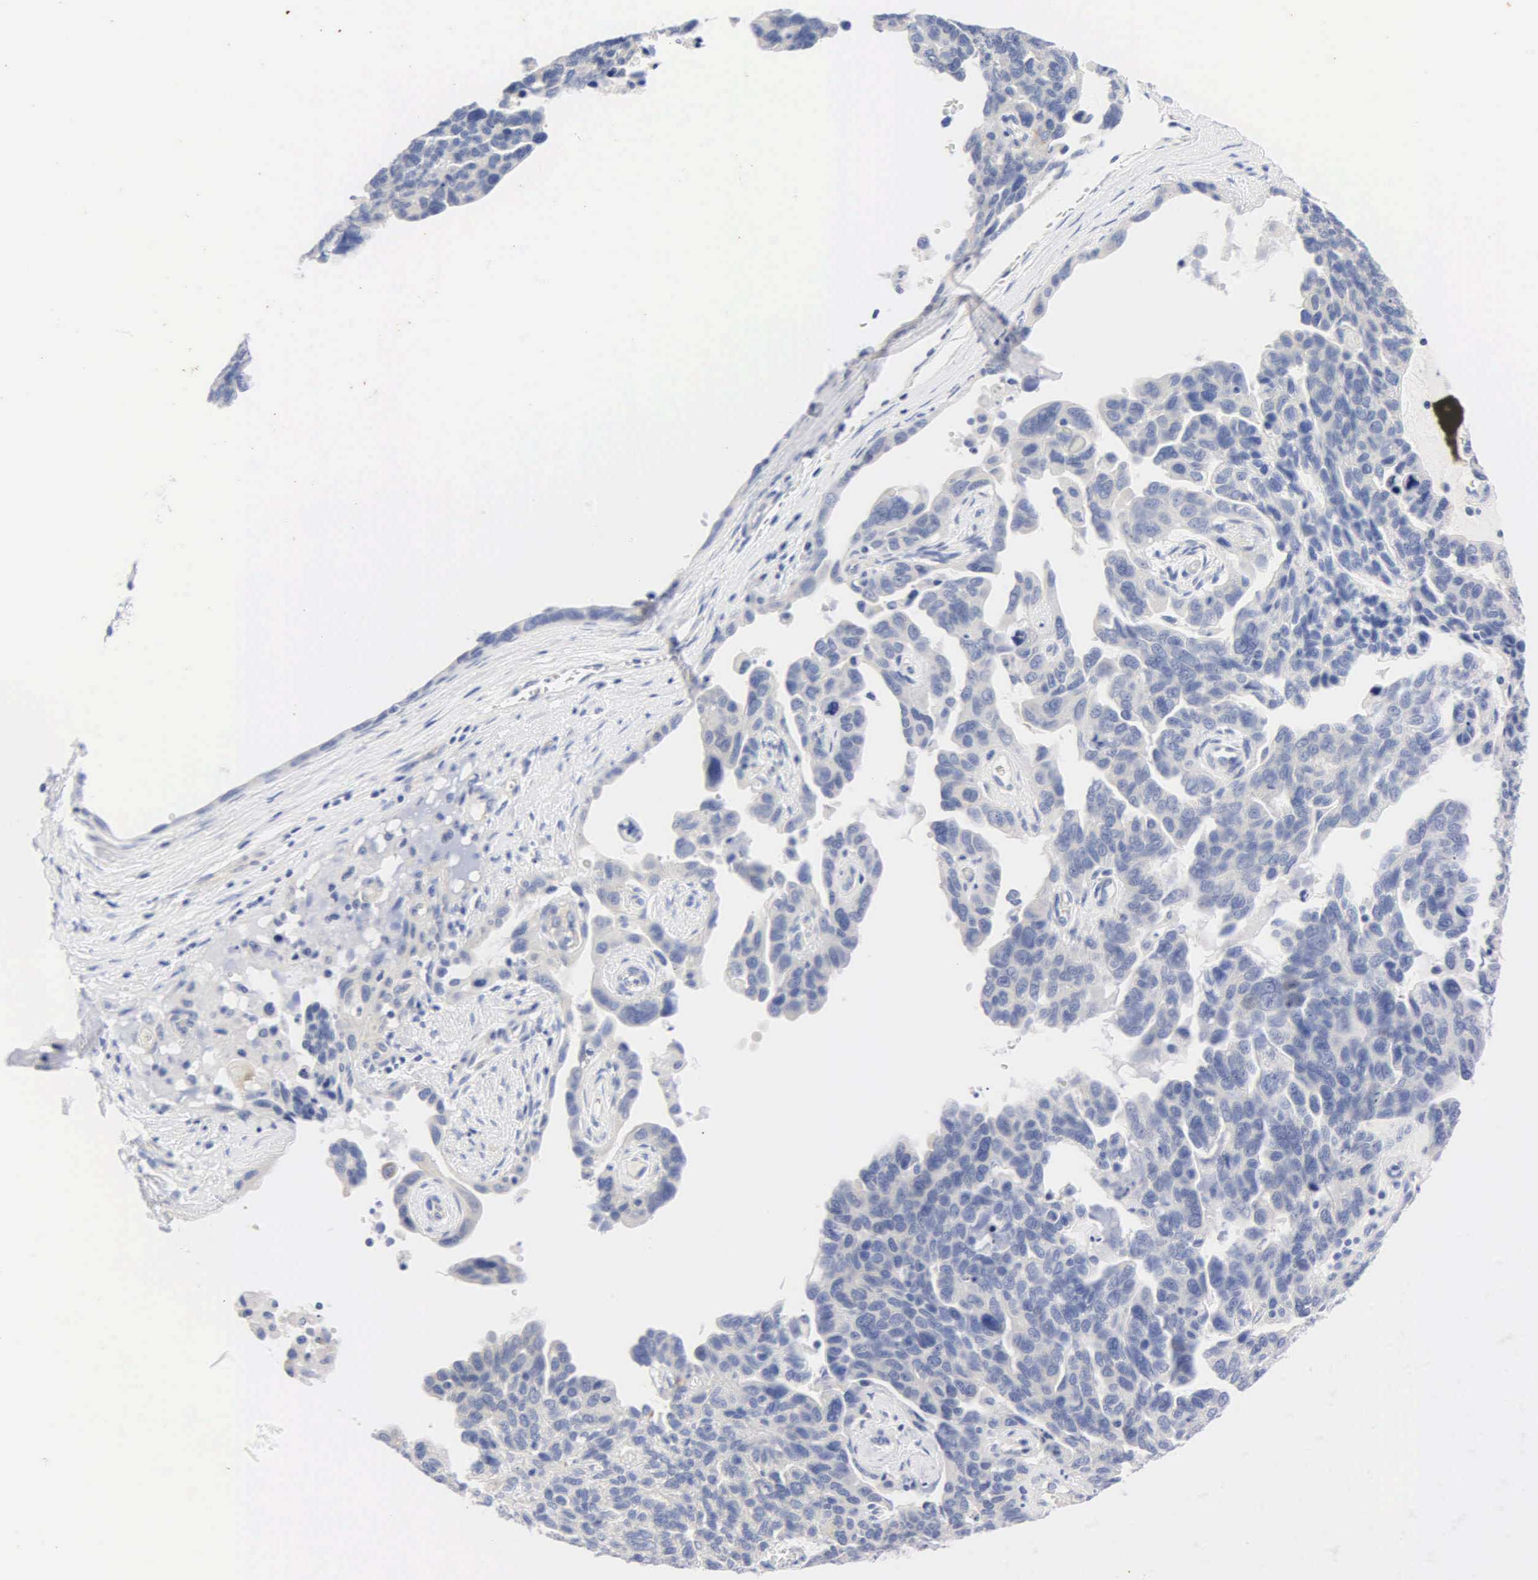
{"staining": {"intensity": "negative", "quantity": "none", "location": "none"}, "tissue": "ovarian cancer", "cell_type": "Tumor cells", "image_type": "cancer", "snomed": [{"axis": "morphology", "description": "Cystadenocarcinoma, serous, NOS"}, {"axis": "topography", "description": "Ovary"}], "caption": "IHC photomicrograph of neoplastic tissue: serous cystadenocarcinoma (ovarian) stained with DAB demonstrates no significant protein expression in tumor cells.", "gene": "PGR", "patient": {"sex": "female", "age": 64}}